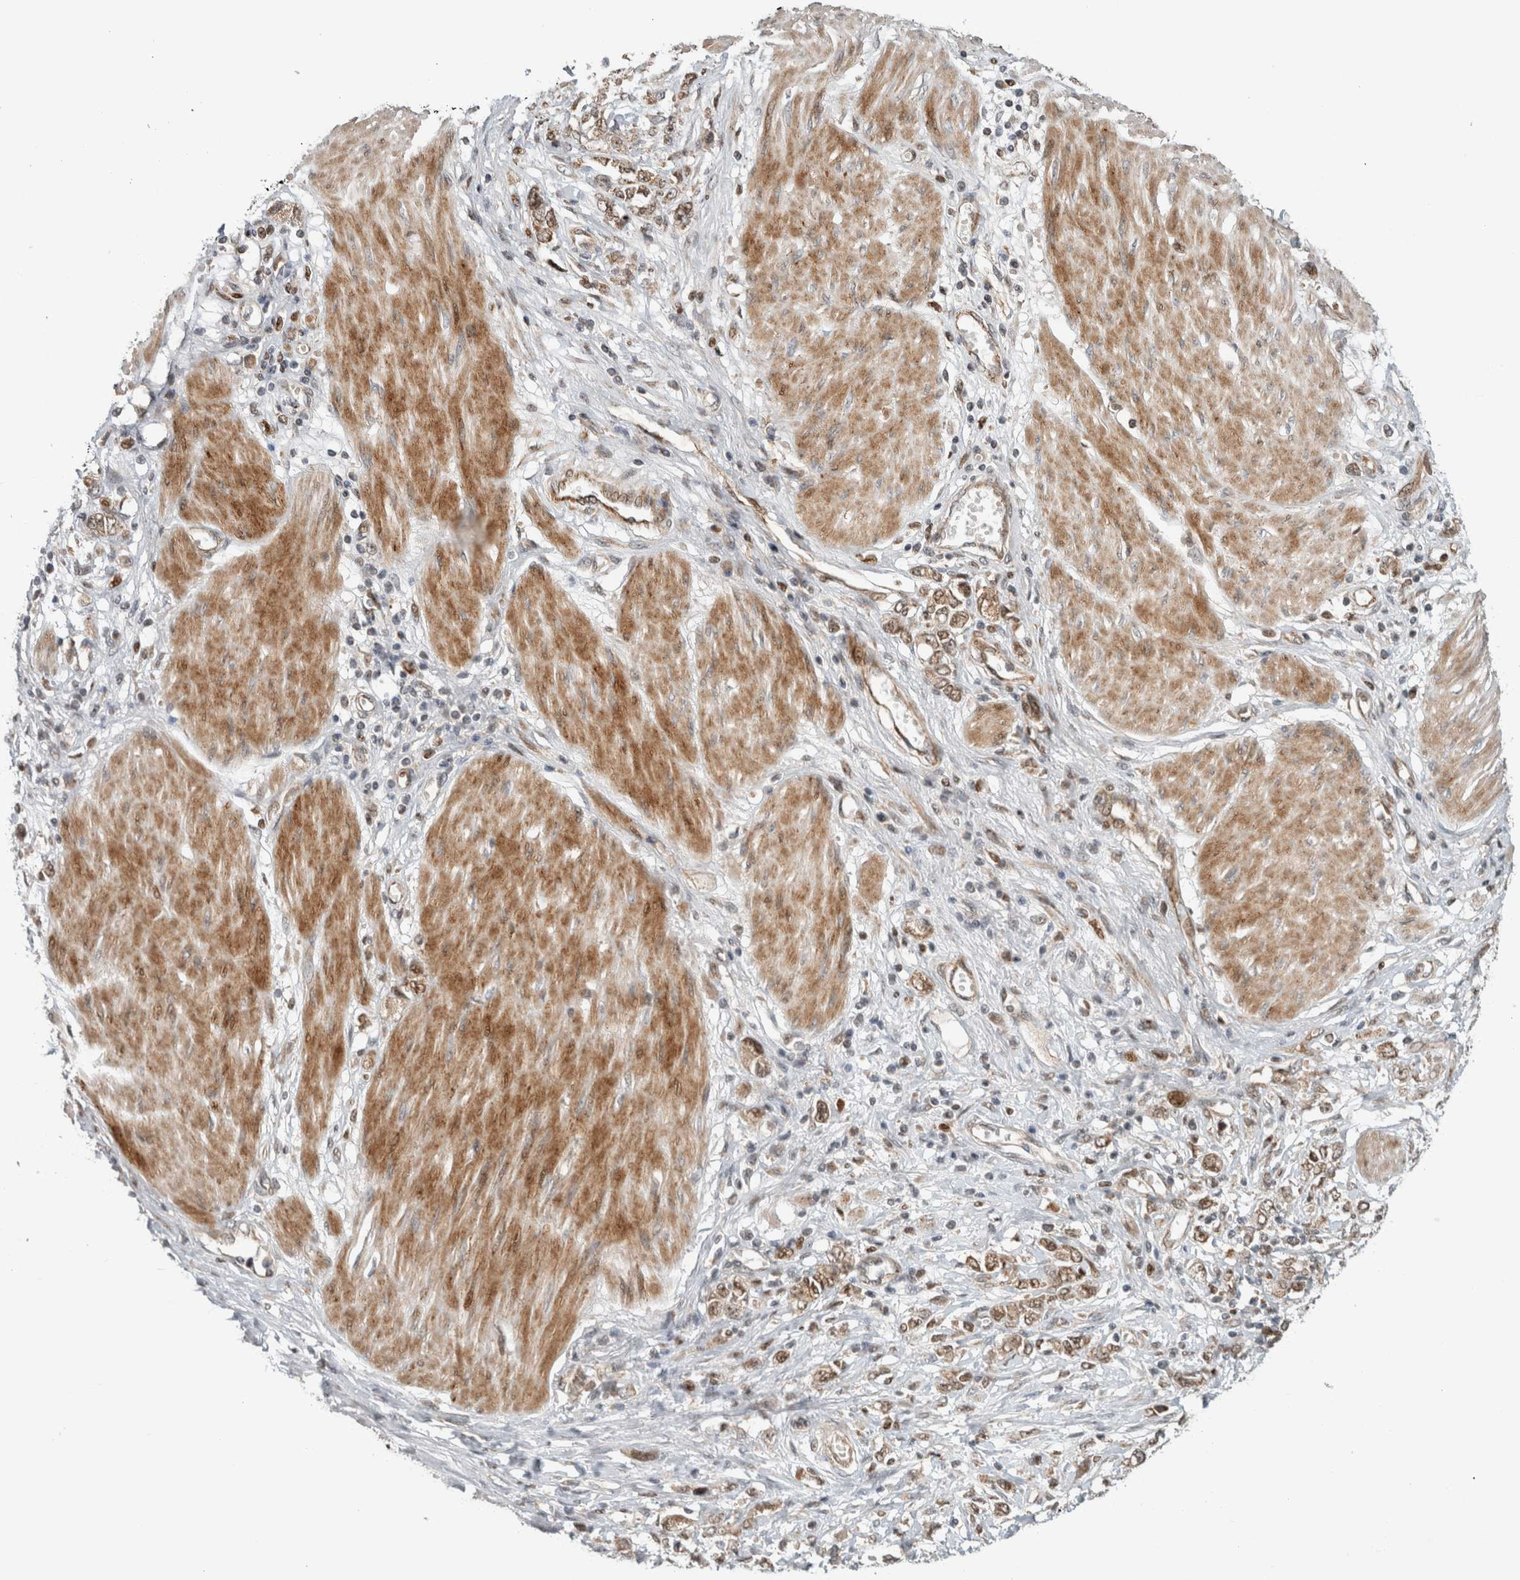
{"staining": {"intensity": "moderate", "quantity": ">75%", "location": "cytoplasmic/membranous,nuclear"}, "tissue": "stomach cancer", "cell_type": "Tumor cells", "image_type": "cancer", "snomed": [{"axis": "morphology", "description": "Adenocarcinoma, NOS"}, {"axis": "topography", "description": "Stomach"}], "caption": "Immunohistochemical staining of human stomach cancer reveals medium levels of moderate cytoplasmic/membranous and nuclear expression in about >75% of tumor cells.", "gene": "INSRR", "patient": {"sex": "female", "age": 76}}